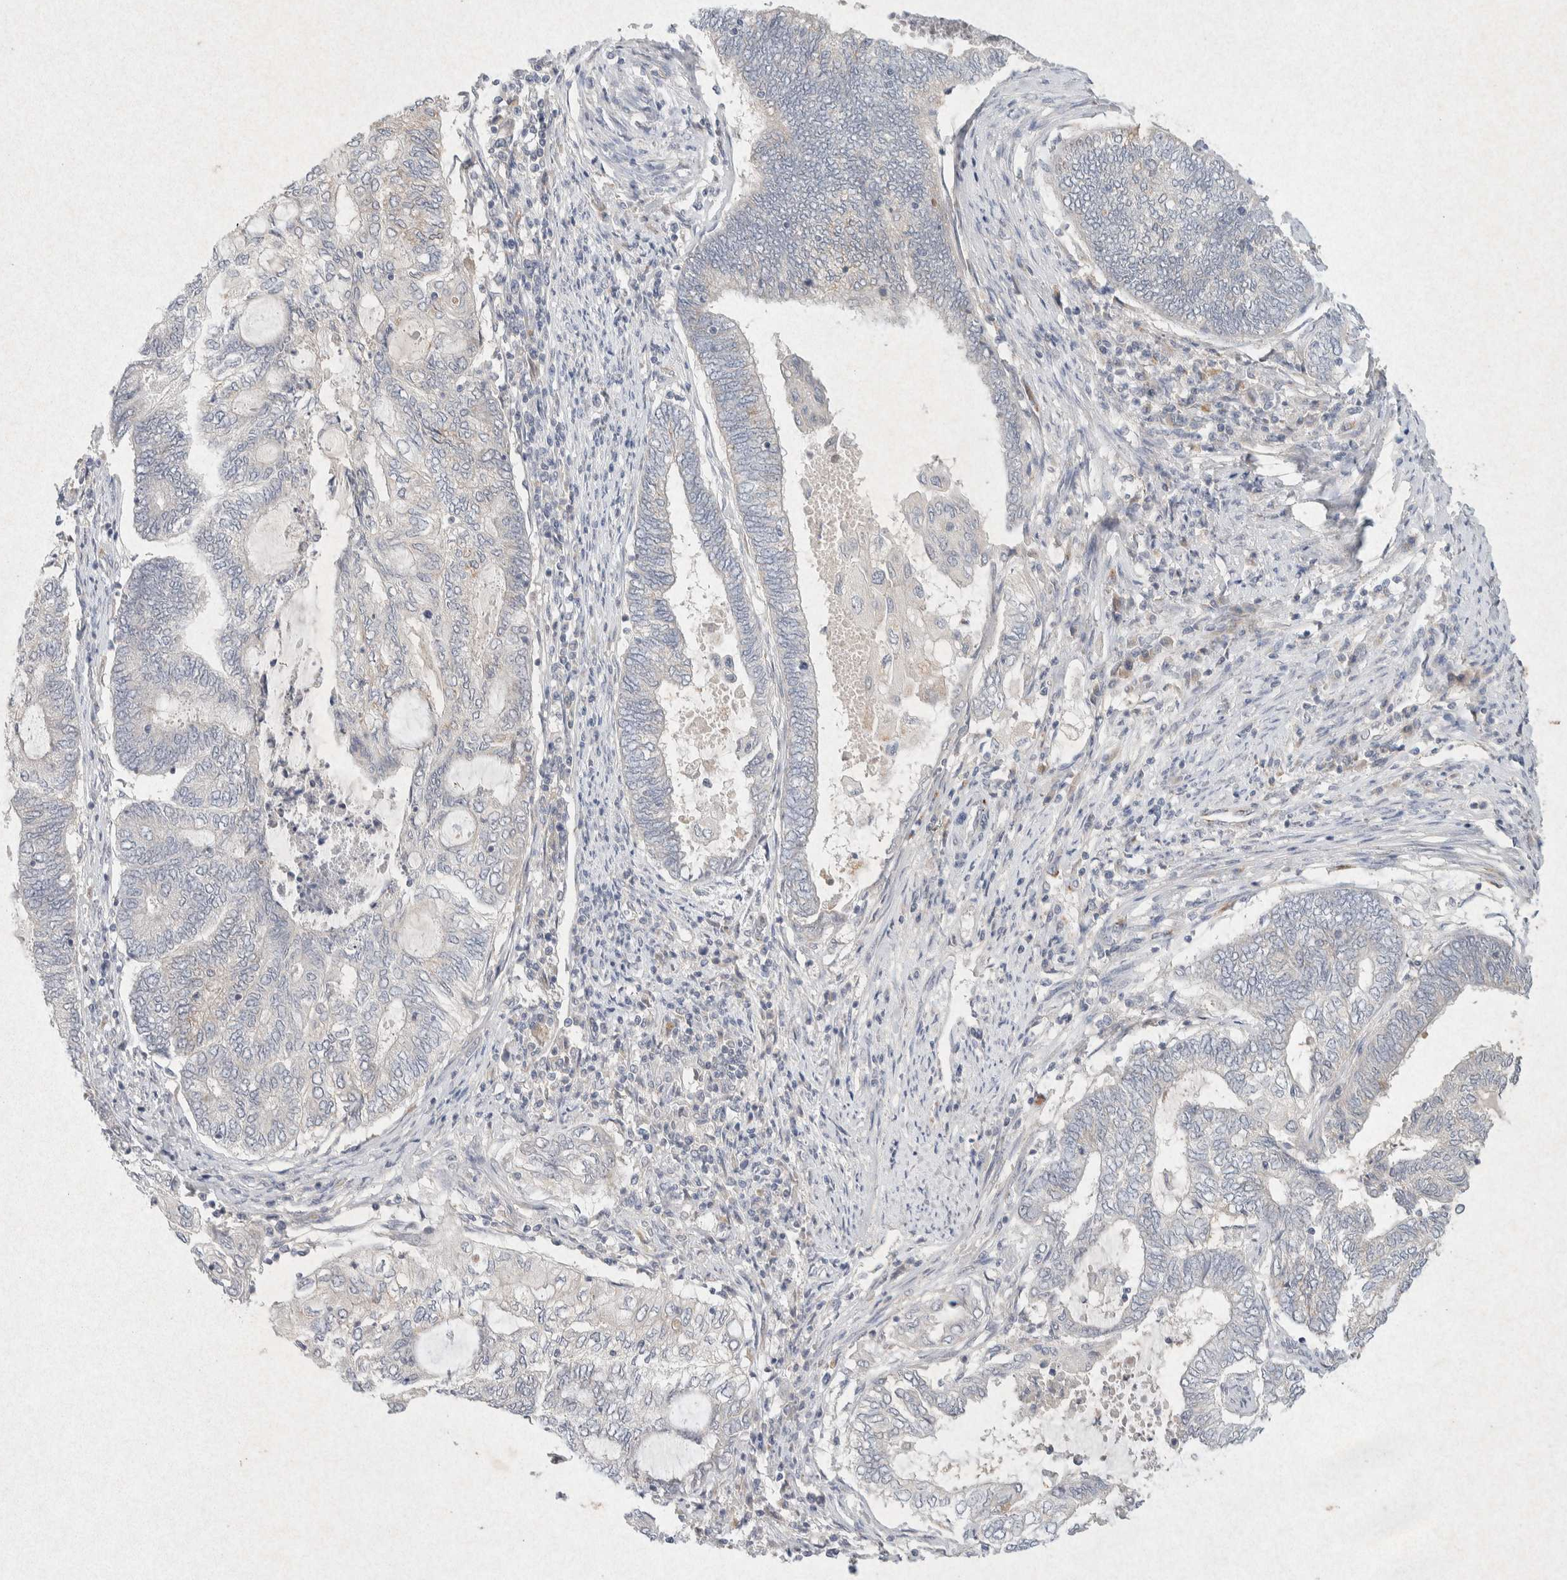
{"staining": {"intensity": "negative", "quantity": "none", "location": "none"}, "tissue": "endometrial cancer", "cell_type": "Tumor cells", "image_type": "cancer", "snomed": [{"axis": "morphology", "description": "Adenocarcinoma, NOS"}, {"axis": "topography", "description": "Uterus"}, {"axis": "topography", "description": "Endometrium"}], "caption": "The immunohistochemistry (IHC) micrograph has no significant expression in tumor cells of endometrial cancer tissue. (Stains: DAB immunohistochemistry with hematoxylin counter stain, Microscopy: brightfield microscopy at high magnification).", "gene": "GNAI1", "patient": {"sex": "female", "age": 70}}